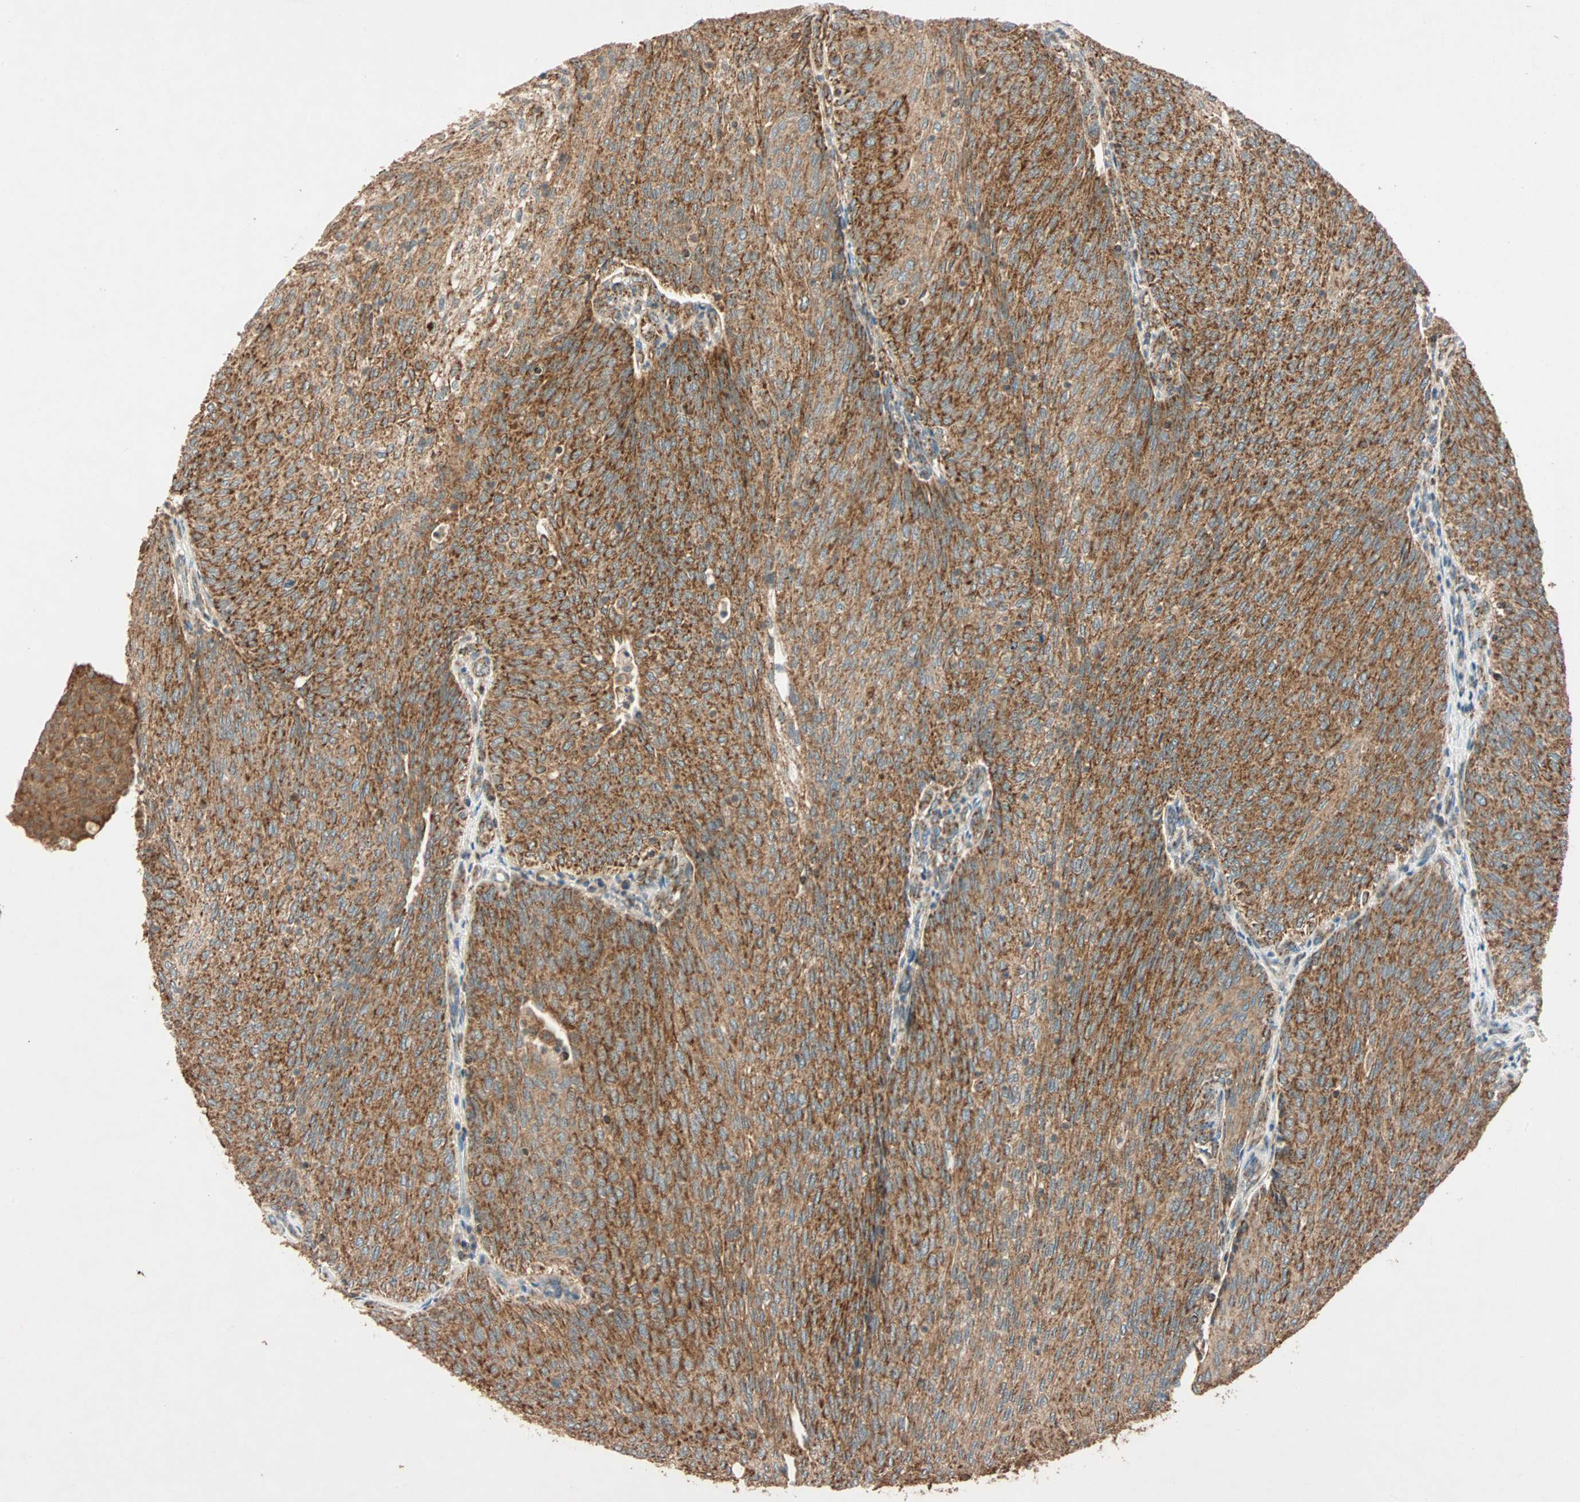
{"staining": {"intensity": "strong", "quantity": ">75%", "location": "cytoplasmic/membranous"}, "tissue": "urothelial cancer", "cell_type": "Tumor cells", "image_type": "cancer", "snomed": [{"axis": "morphology", "description": "Urothelial carcinoma, Low grade"}, {"axis": "topography", "description": "Urinary bladder"}], "caption": "This is a micrograph of immunohistochemistry (IHC) staining of urothelial cancer, which shows strong positivity in the cytoplasmic/membranous of tumor cells.", "gene": "MAPK1", "patient": {"sex": "female", "age": 79}}